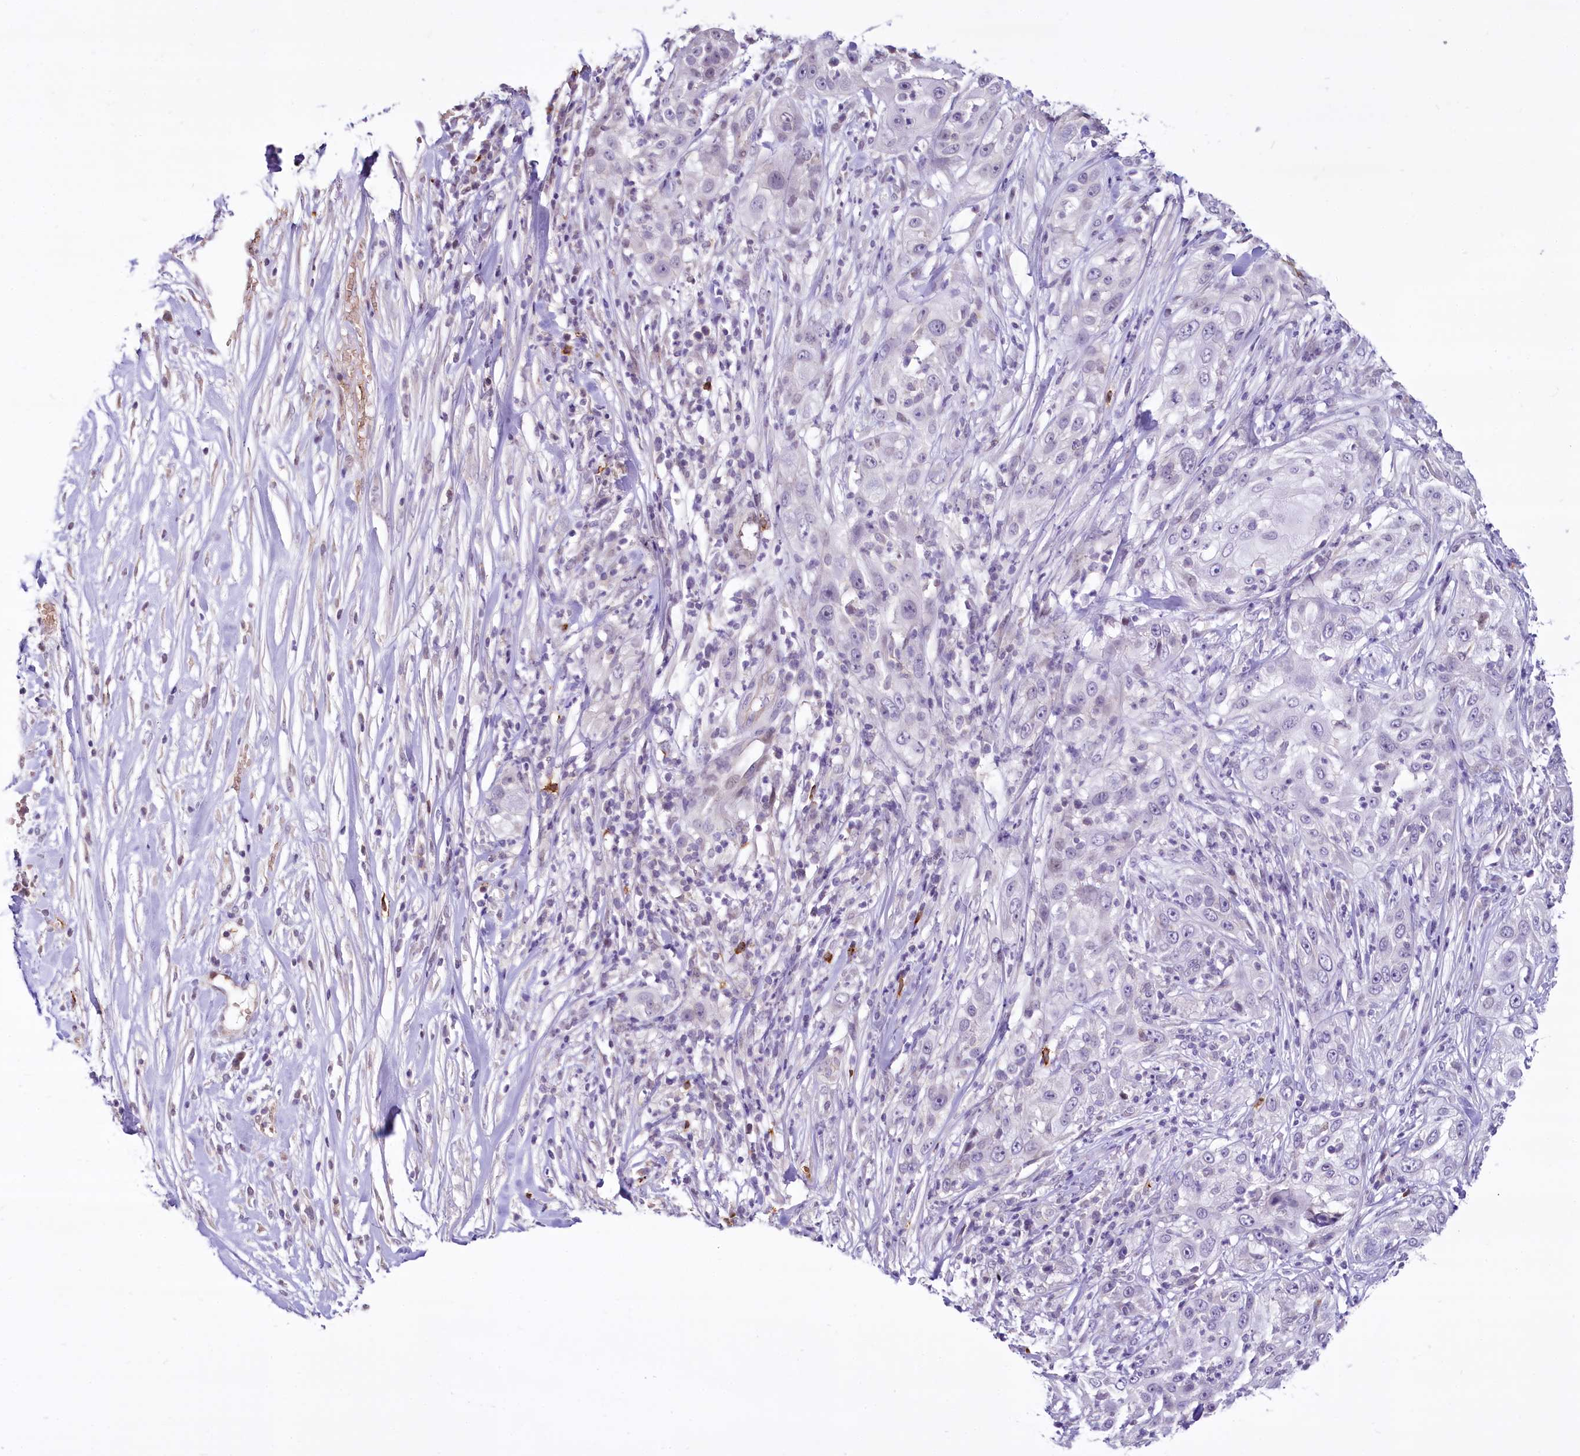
{"staining": {"intensity": "negative", "quantity": "none", "location": "none"}, "tissue": "skin cancer", "cell_type": "Tumor cells", "image_type": "cancer", "snomed": [{"axis": "morphology", "description": "Squamous cell carcinoma, NOS"}, {"axis": "topography", "description": "Skin"}], "caption": "An IHC histopathology image of squamous cell carcinoma (skin) is shown. There is no staining in tumor cells of squamous cell carcinoma (skin). (IHC, brightfield microscopy, high magnification).", "gene": "BANK1", "patient": {"sex": "female", "age": 44}}